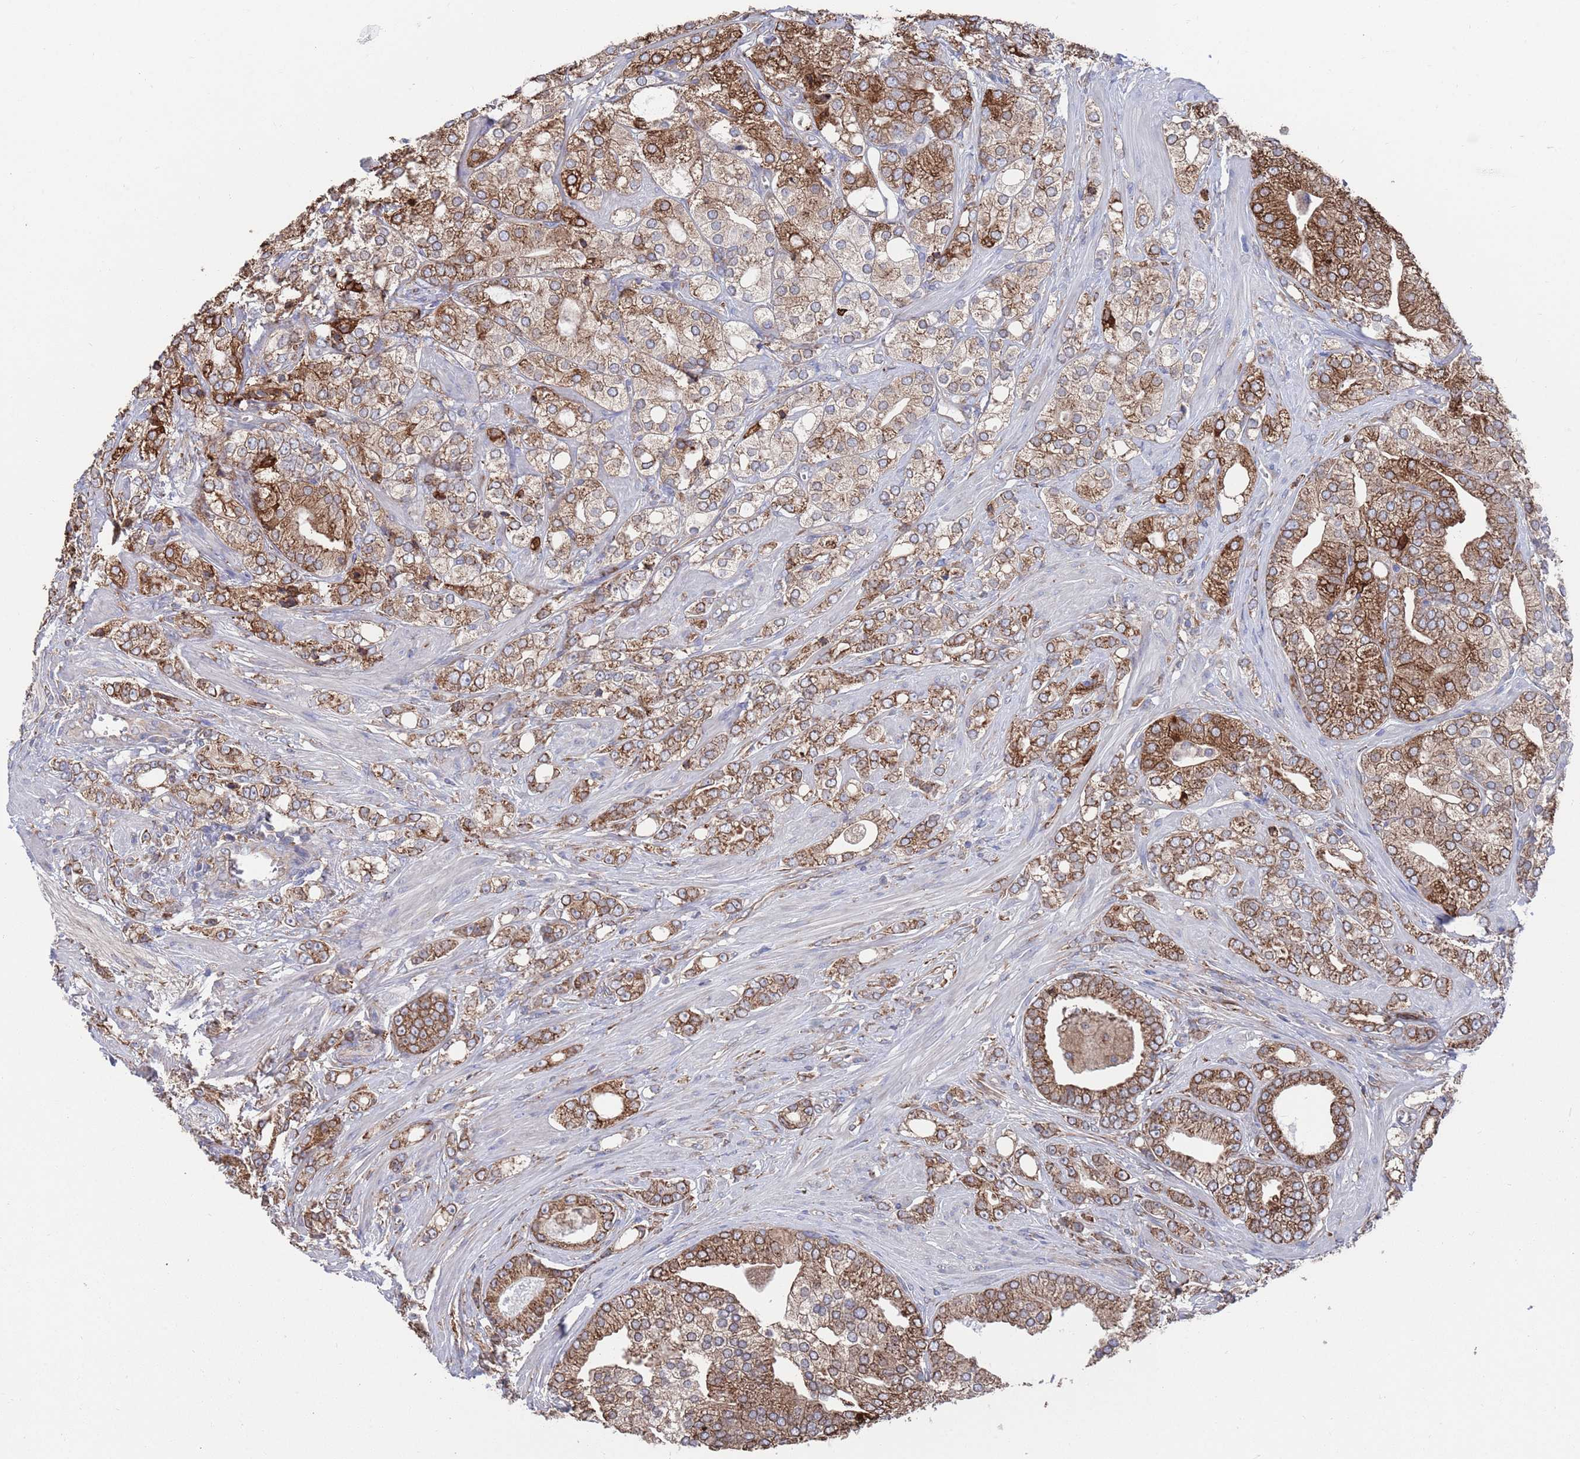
{"staining": {"intensity": "moderate", "quantity": ">75%", "location": "cytoplasmic/membranous"}, "tissue": "prostate cancer", "cell_type": "Tumor cells", "image_type": "cancer", "snomed": [{"axis": "morphology", "description": "Adenocarcinoma, High grade"}, {"axis": "topography", "description": "Prostate"}], "caption": "The photomicrograph demonstrates staining of prostate cancer (high-grade adenocarcinoma), revealing moderate cytoplasmic/membranous protein expression (brown color) within tumor cells. (Stains: DAB in brown, nuclei in blue, Microscopy: brightfield microscopy at high magnification).", "gene": "GID8", "patient": {"sex": "male", "age": 50}}